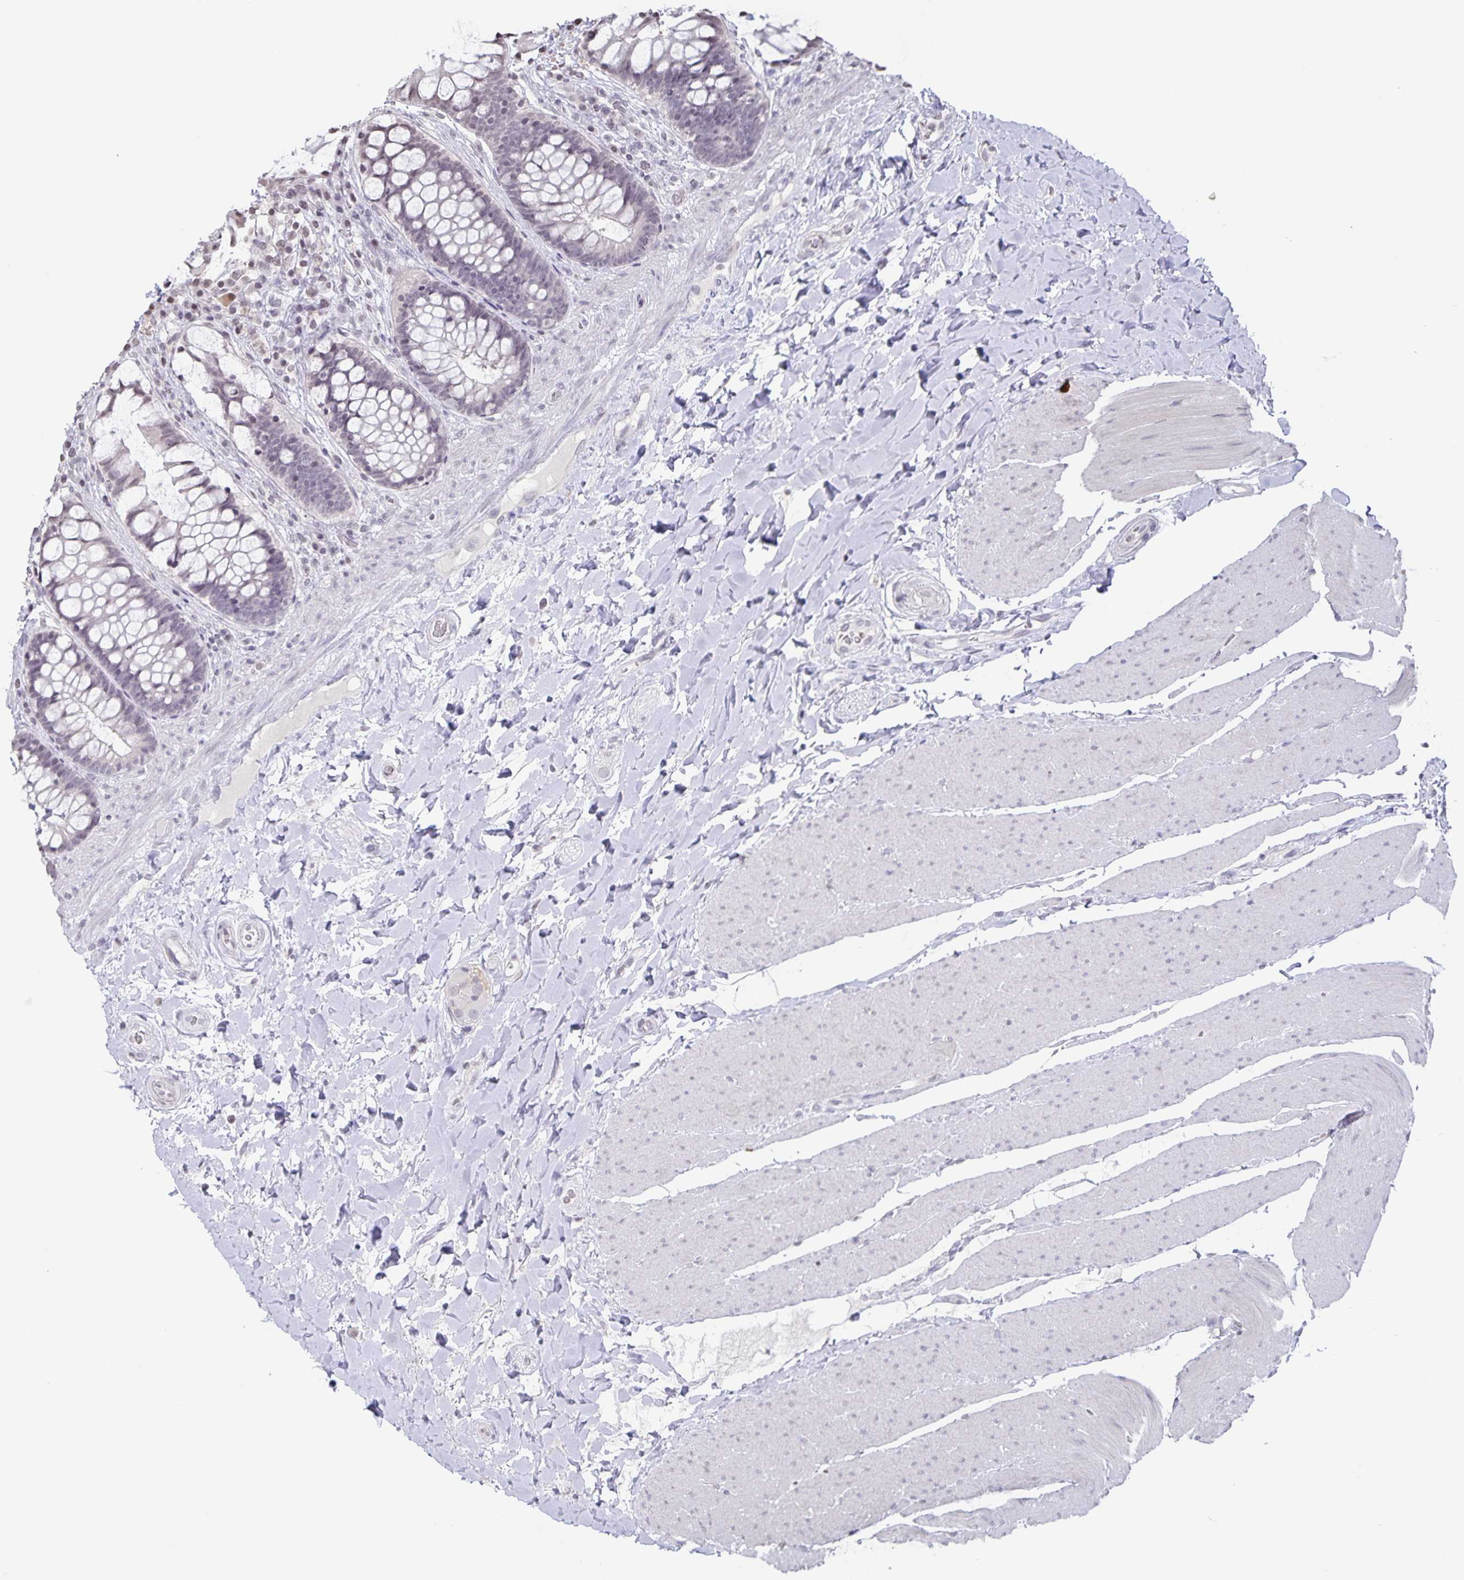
{"staining": {"intensity": "negative", "quantity": "none", "location": "none"}, "tissue": "rectum", "cell_type": "Glandular cells", "image_type": "normal", "snomed": [{"axis": "morphology", "description": "Normal tissue, NOS"}, {"axis": "topography", "description": "Rectum"}], "caption": "Immunohistochemistry (IHC) of normal rectum shows no staining in glandular cells. The staining was performed using DAB to visualize the protein expression in brown, while the nuclei were stained in blue with hematoxylin (Magnification: 20x).", "gene": "AQP4", "patient": {"sex": "female", "age": 58}}